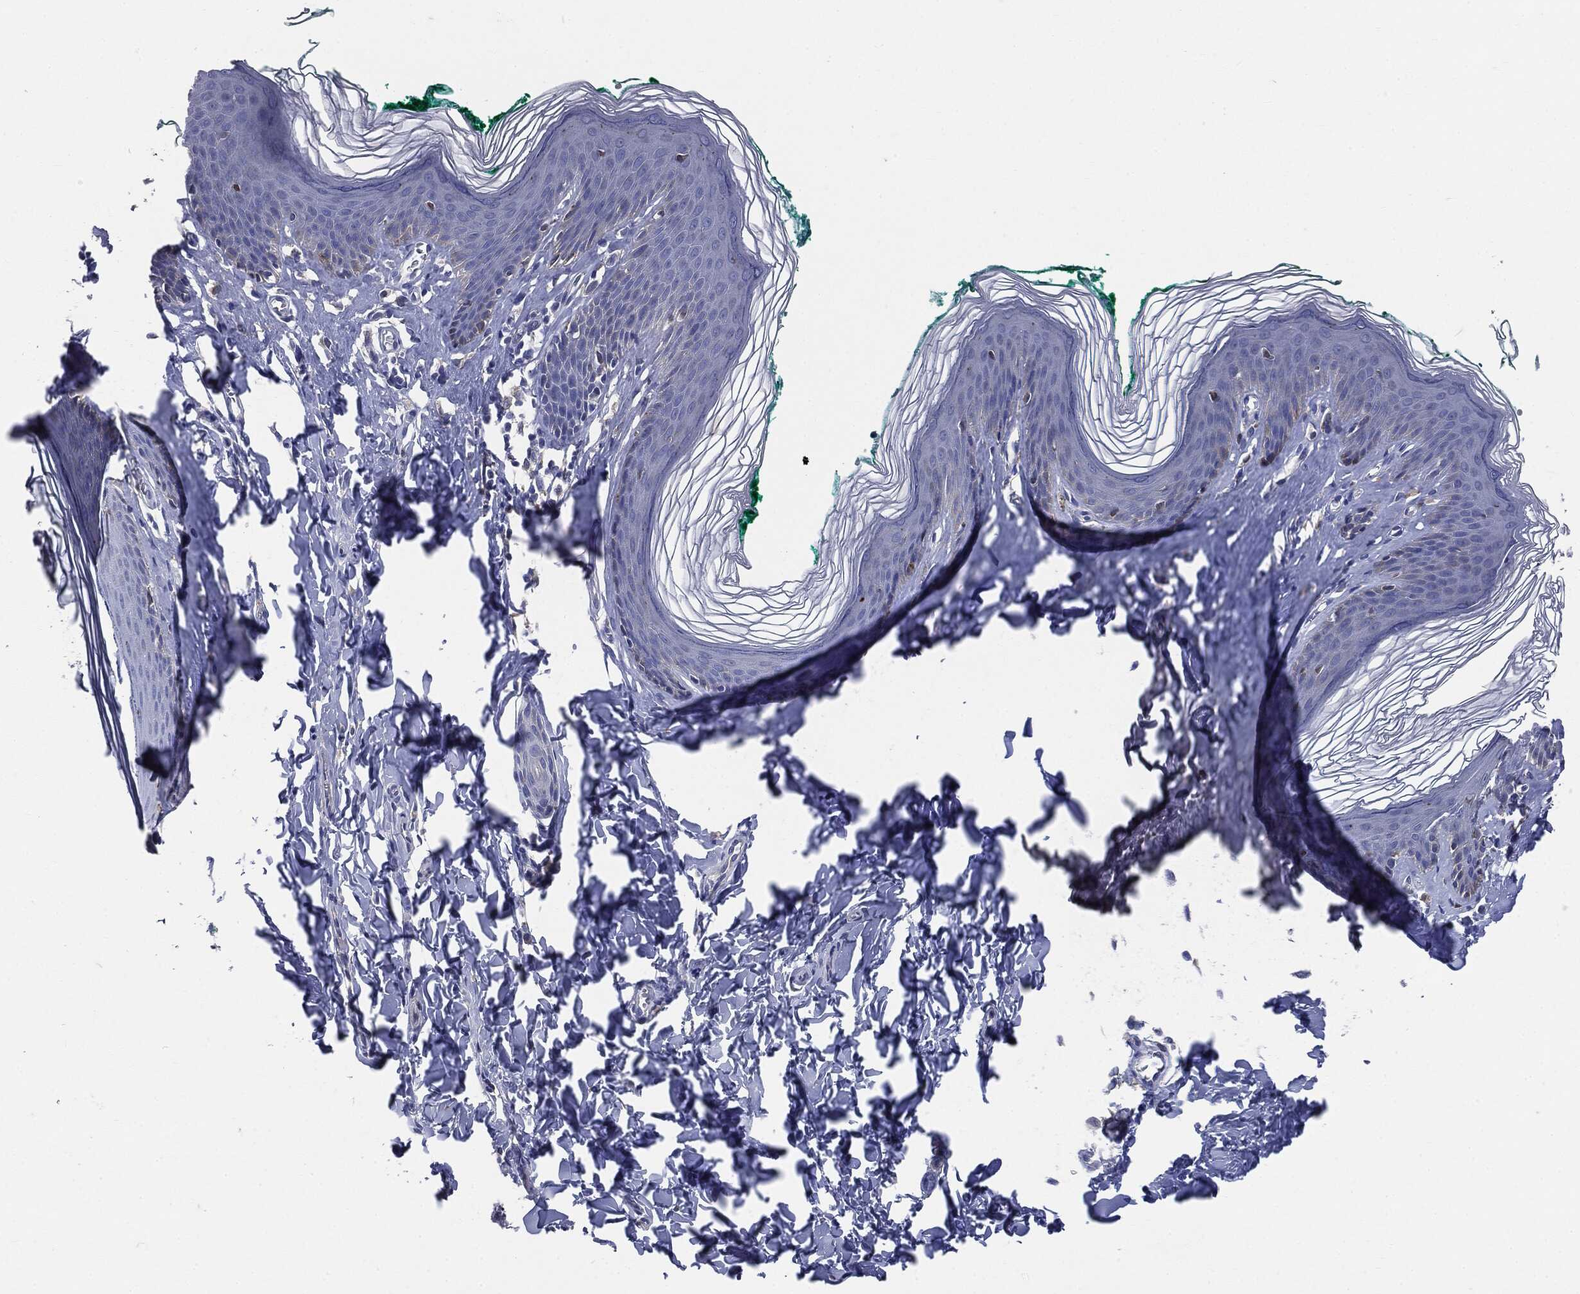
{"staining": {"intensity": "negative", "quantity": "none", "location": "none"}, "tissue": "skin", "cell_type": "Epidermal cells", "image_type": "normal", "snomed": [{"axis": "morphology", "description": "Normal tissue, NOS"}, {"axis": "topography", "description": "Vulva"}], "caption": "Normal skin was stained to show a protein in brown. There is no significant positivity in epidermal cells. The staining is performed using DAB brown chromogen with nuclei counter-stained in using hematoxylin.", "gene": "PTGS2", "patient": {"sex": "female", "age": 66}}